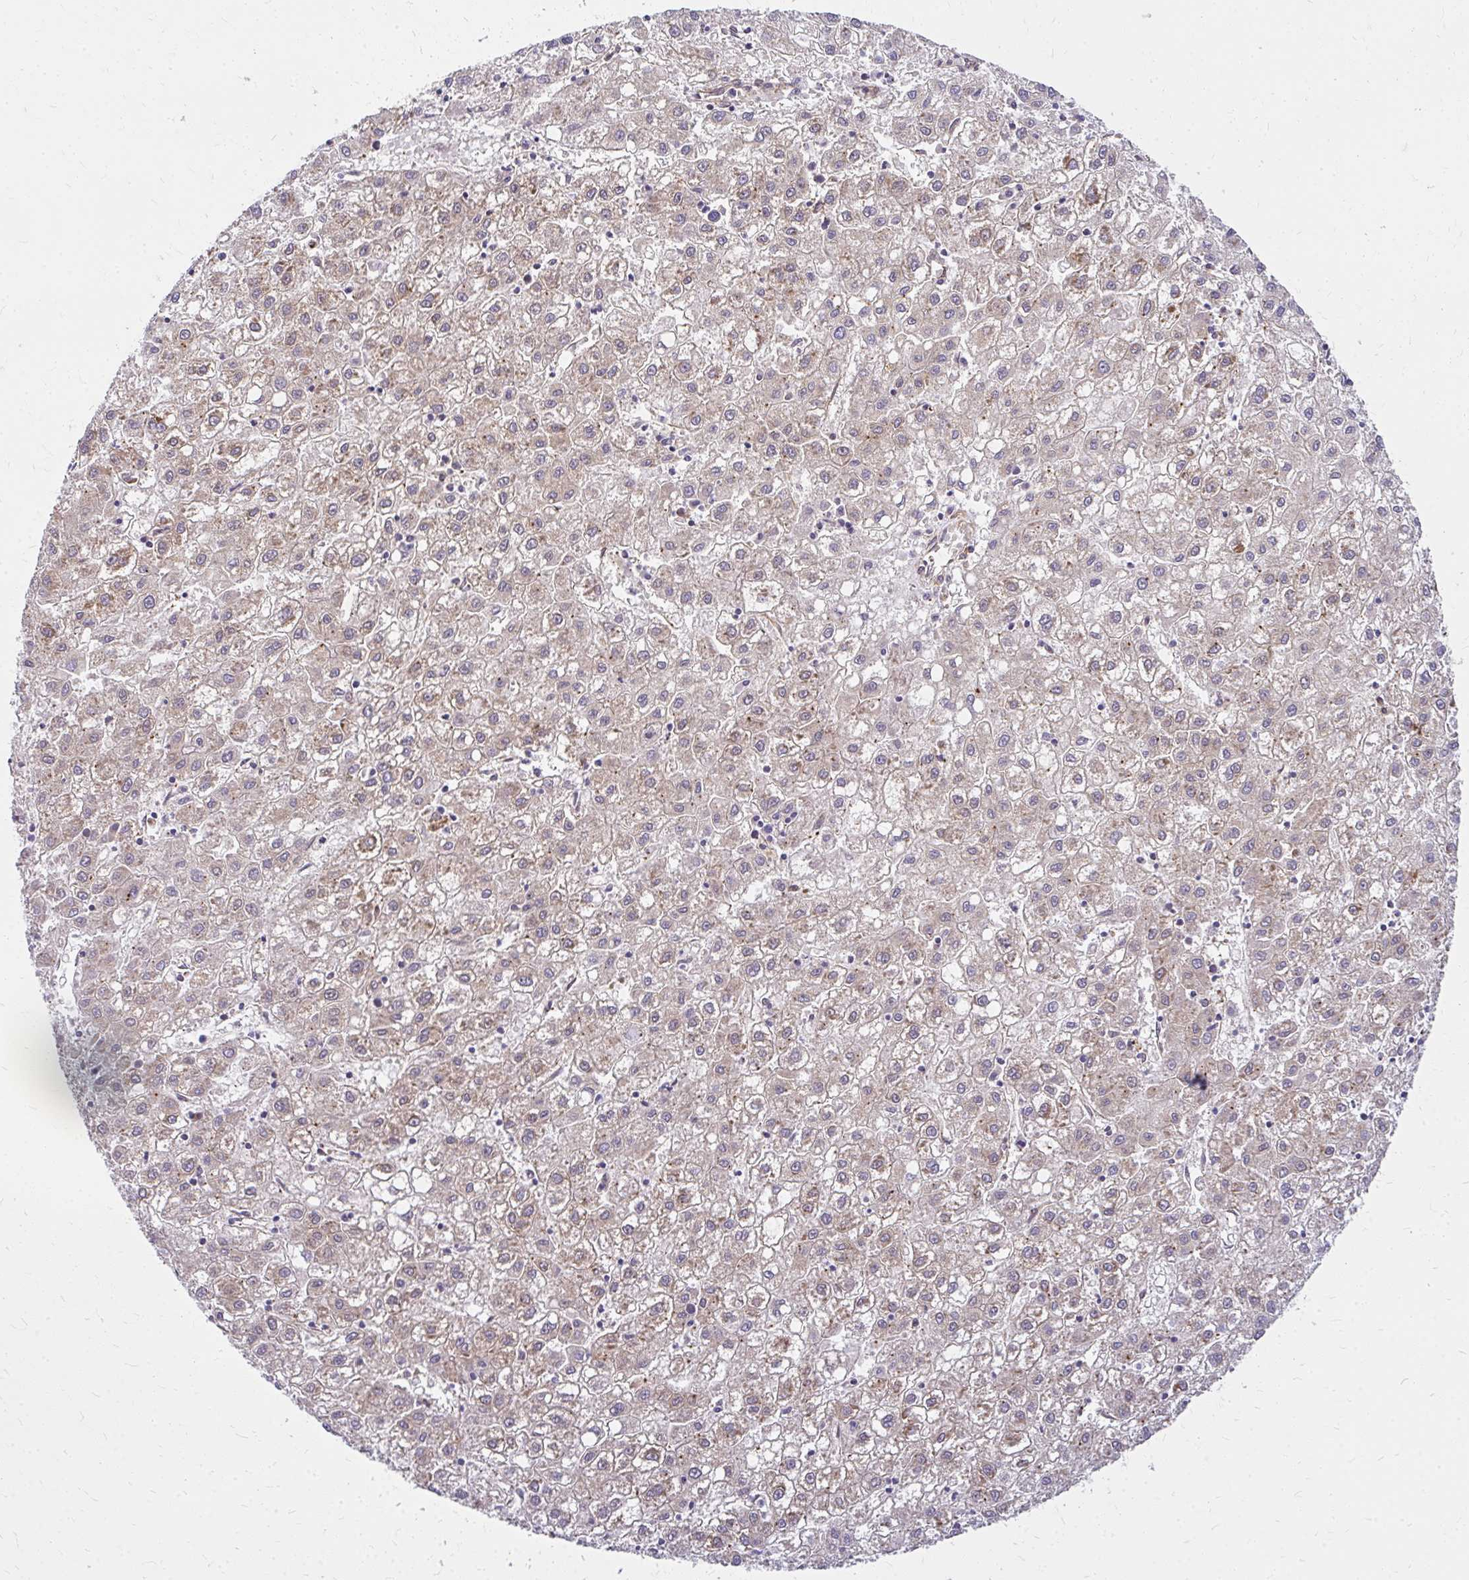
{"staining": {"intensity": "weak", "quantity": "25%-75%", "location": "cytoplasmic/membranous"}, "tissue": "liver cancer", "cell_type": "Tumor cells", "image_type": "cancer", "snomed": [{"axis": "morphology", "description": "Carcinoma, Hepatocellular, NOS"}, {"axis": "topography", "description": "Liver"}], "caption": "Approximately 25%-75% of tumor cells in human liver hepatocellular carcinoma show weak cytoplasmic/membranous protein expression as visualized by brown immunohistochemical staining.", "gene": "RSKR", "patient": {"sex": "male", "age": 72}}